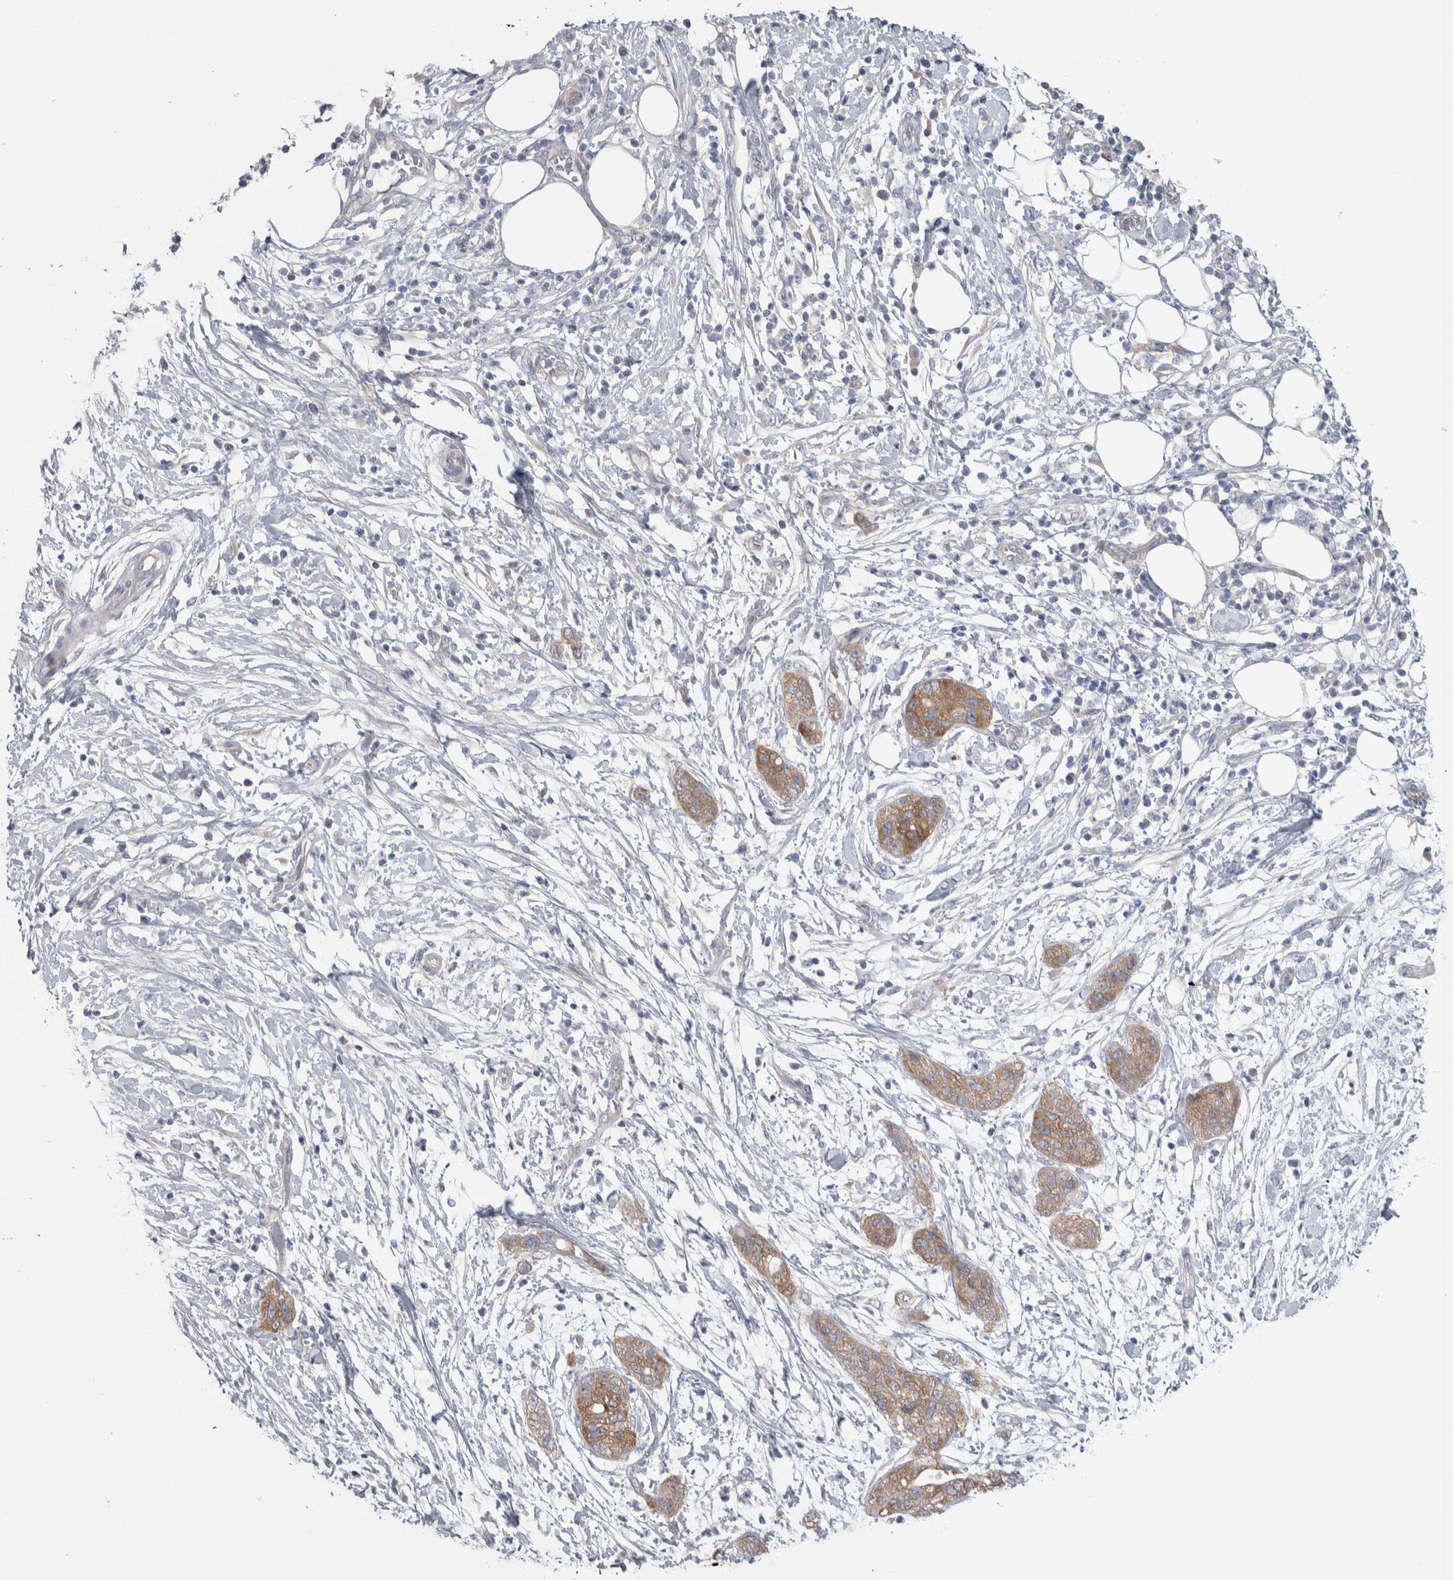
{"staining": {"intensity": "moderate", "quantity": ">75%", "location": "cytoplasmic/membranous"}, "tissue": "pancreatic cancer", "cell_type": "Tumor cells", "image_type": "cancer", "snomed": [{"axis": "morphology", "description": "Adenocarcinoma, NOS"}, {"axis": "topography", "description": "Pancreas"}], "caption": "Immunohistochemistry image of human pancreatic cancer stained for a protein (brown), which exhibits medium levels of moderate cytoplasmic/membranous positivity in about >75% of tumor cells.", "gene": "GPHN", "patient": {"sex": "female", "age": 78}}